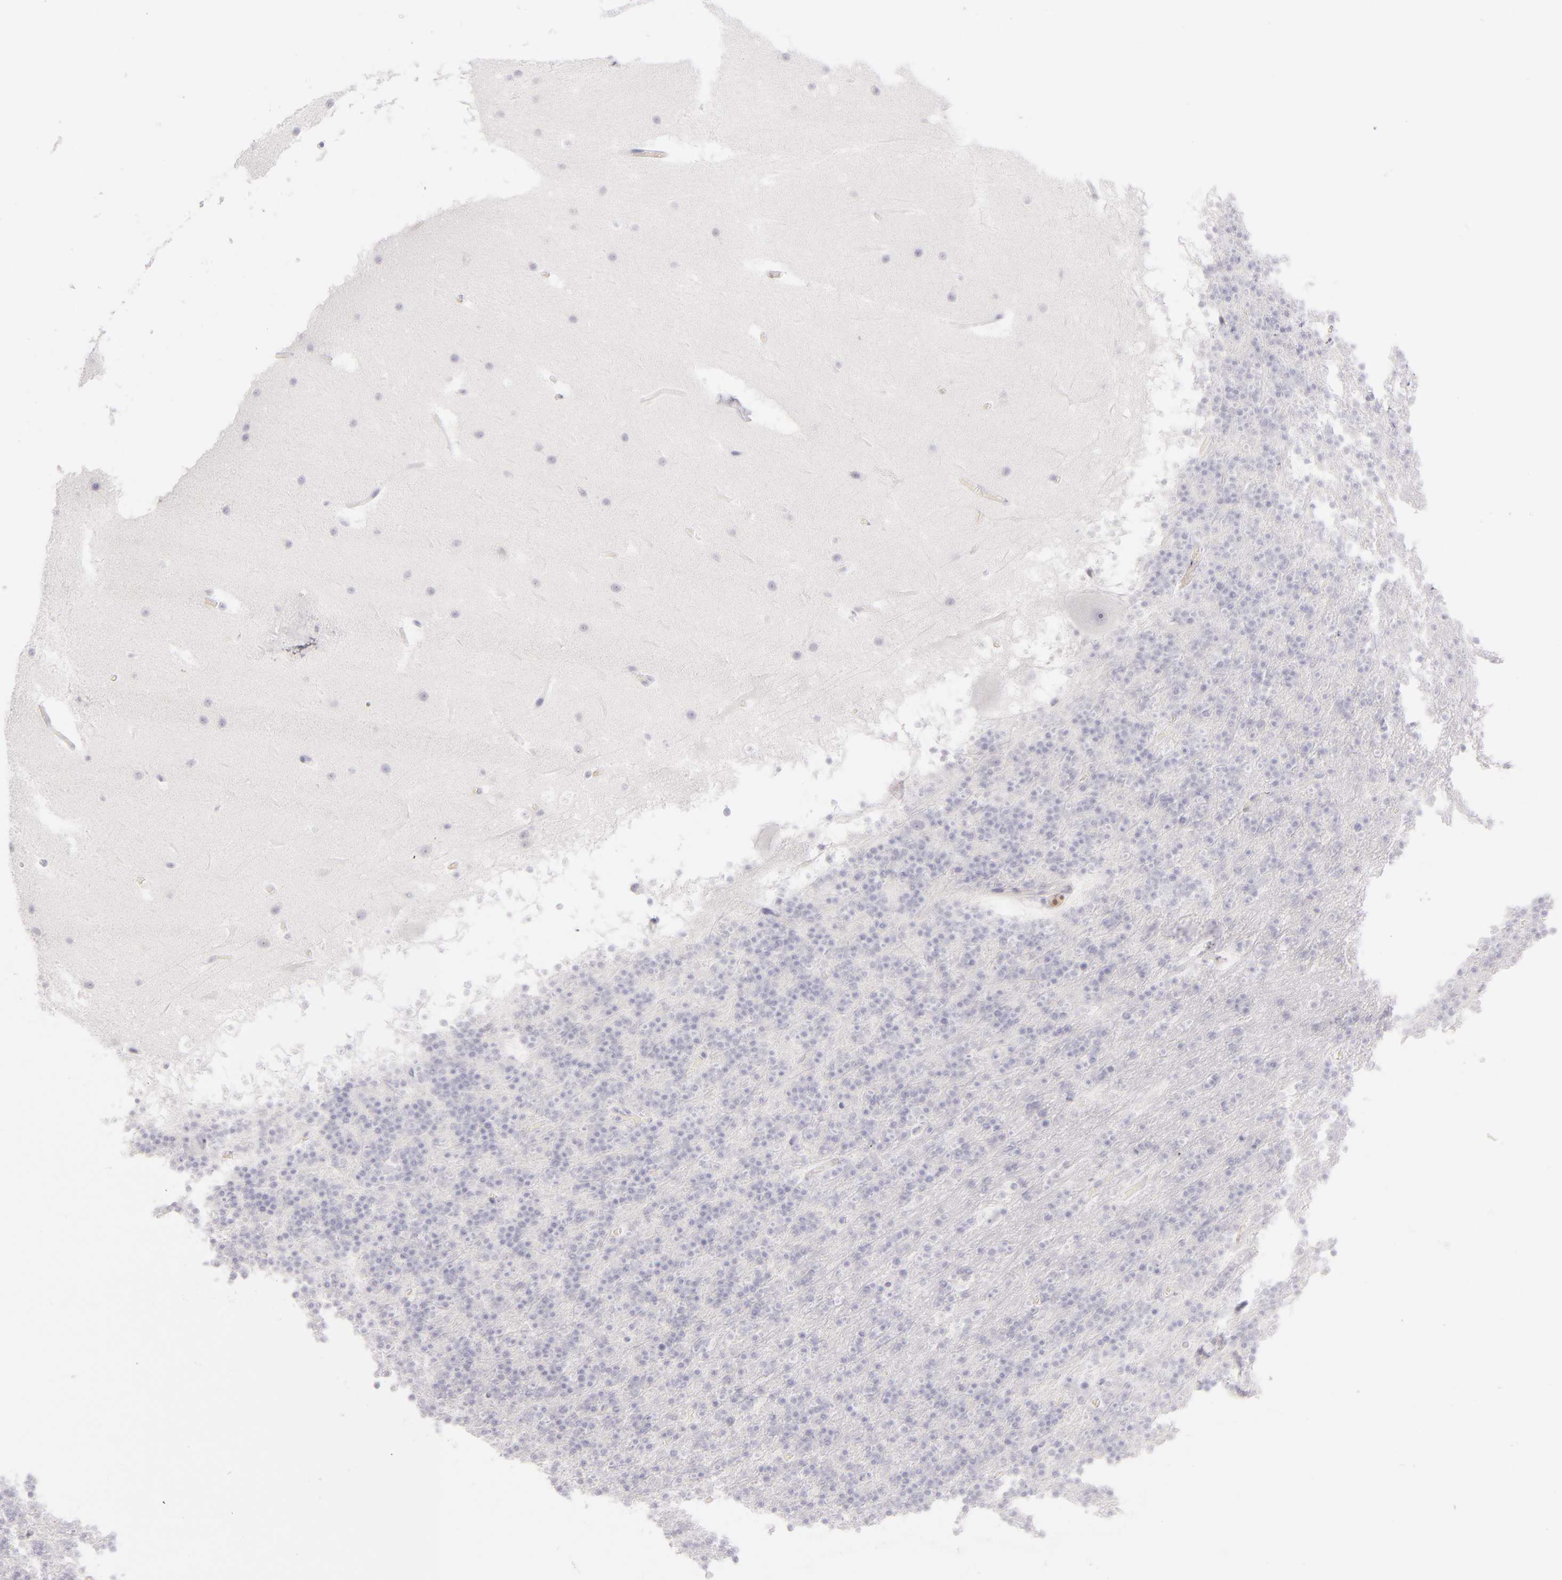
{"staining": {"intensity": "negative", "quantity": "none", "location": "none"}, "tissue": "cerebellum", "cell_type": "Cells in granular layer", "image_type": "normal", "snomed": [{"axis": "morphology", "description": "Normal tissue, NOS"}, {"axis": "topography", "description": "Cerebellum"}], "caption": "Immunohistochemical staining of benign cerebellum displays no significant staining in cells in granular layer. (DAB immunohistochemistry visualized using brightfield microscopy, high magnification).", "gene": "CD40", "patient": {"sex": "male", "age": 45}}